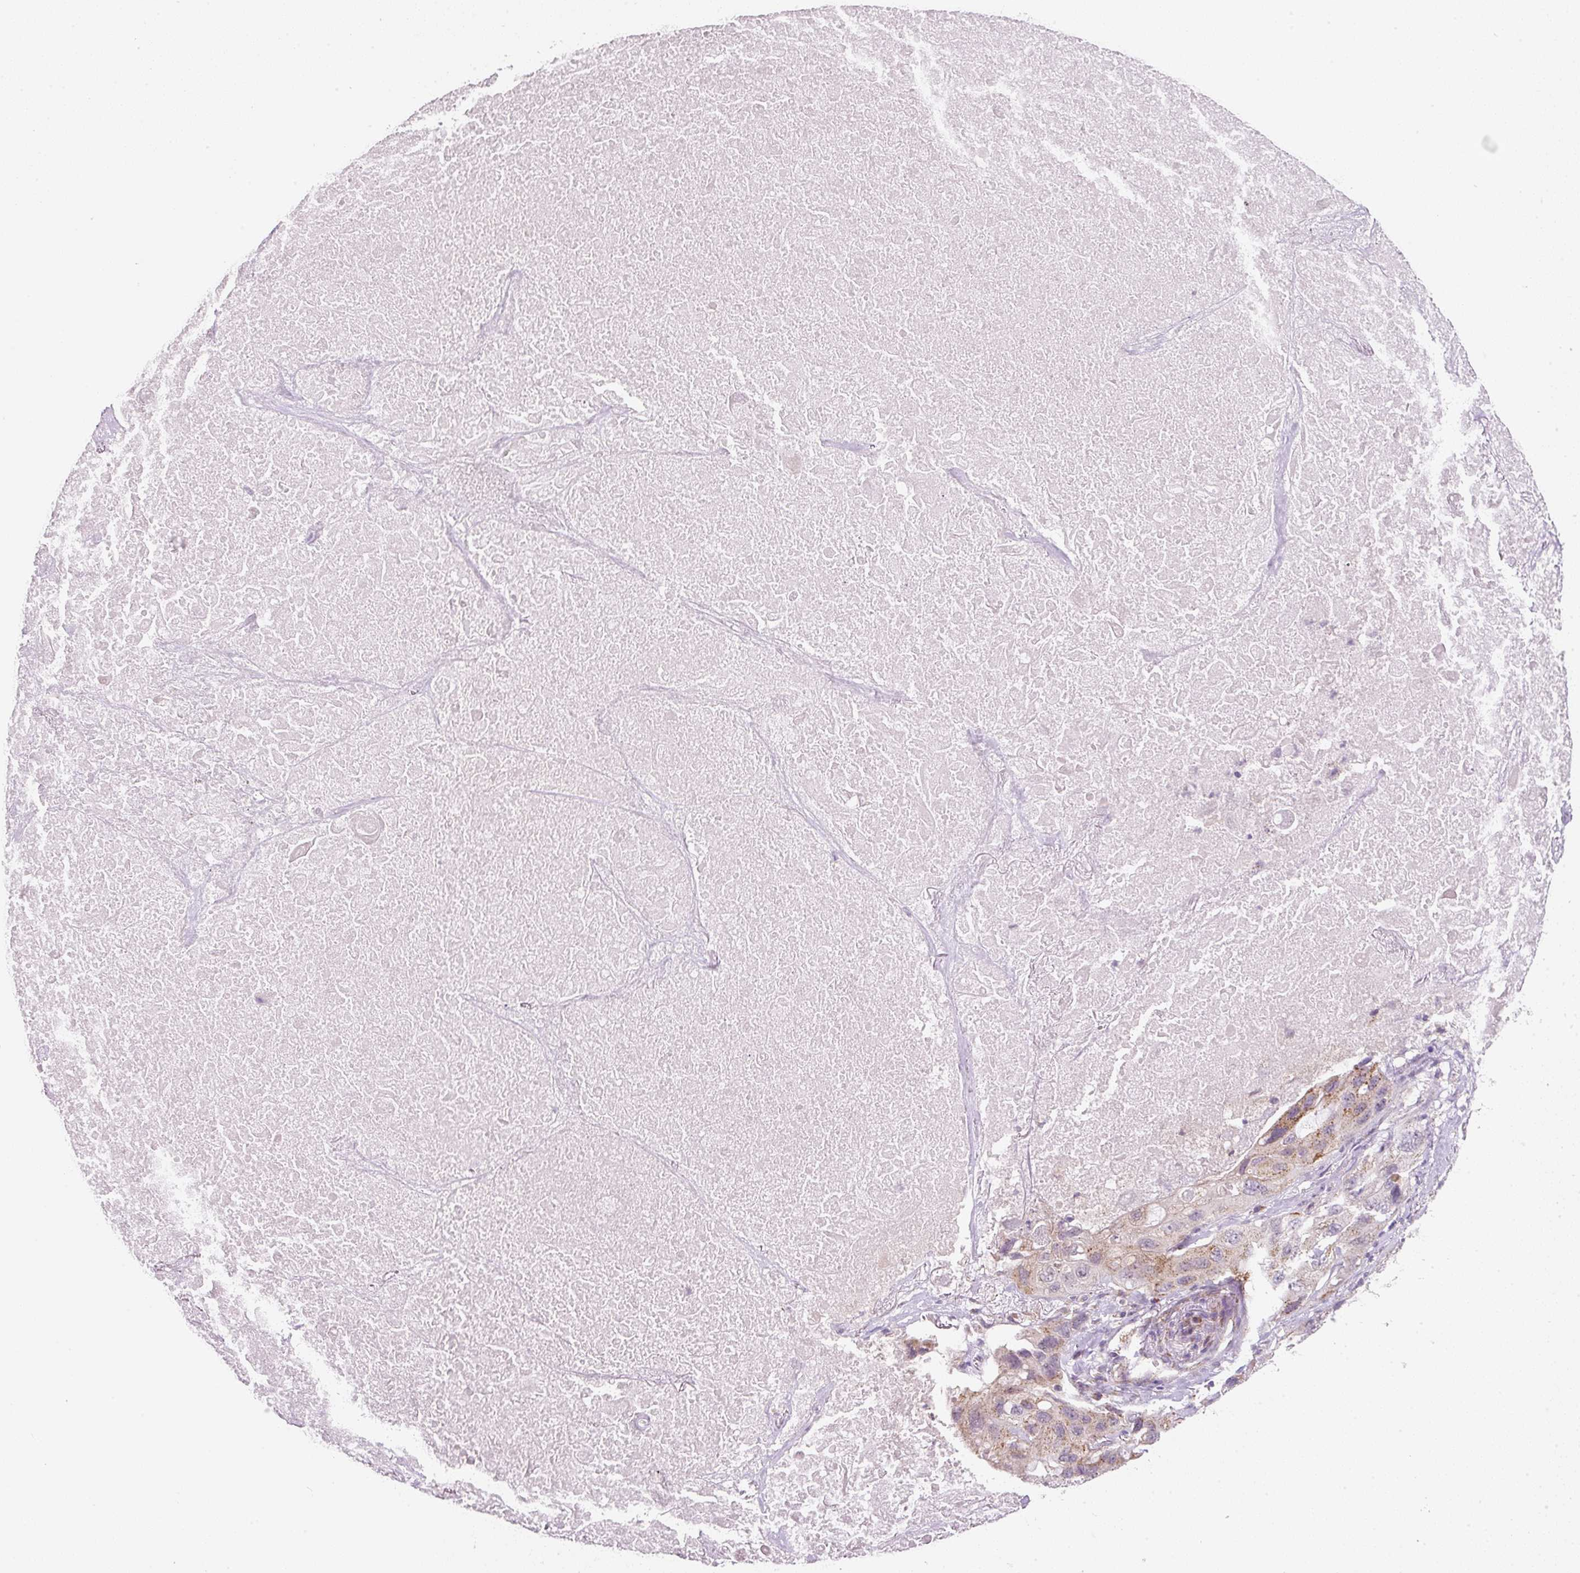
{"staining": {"intensity": "moderate", "quantity": "25%-75%", "location": "cytoplasmic/membranous"}, "tissue": "lung cancer", "cell_type": "Tumor cells", "image_type": "cancer", "snomed": [{"axis": "morphology", "description": "Squamous cell carcinoma, NOS"}, {"axis": "topography", "description": "Lung"}], "caption": "Lung cancer stained with a protein marker shows moderate staining in tumor cells.", "gene": "FAM78B", "patient": {"sex": "female", "age": 73}}